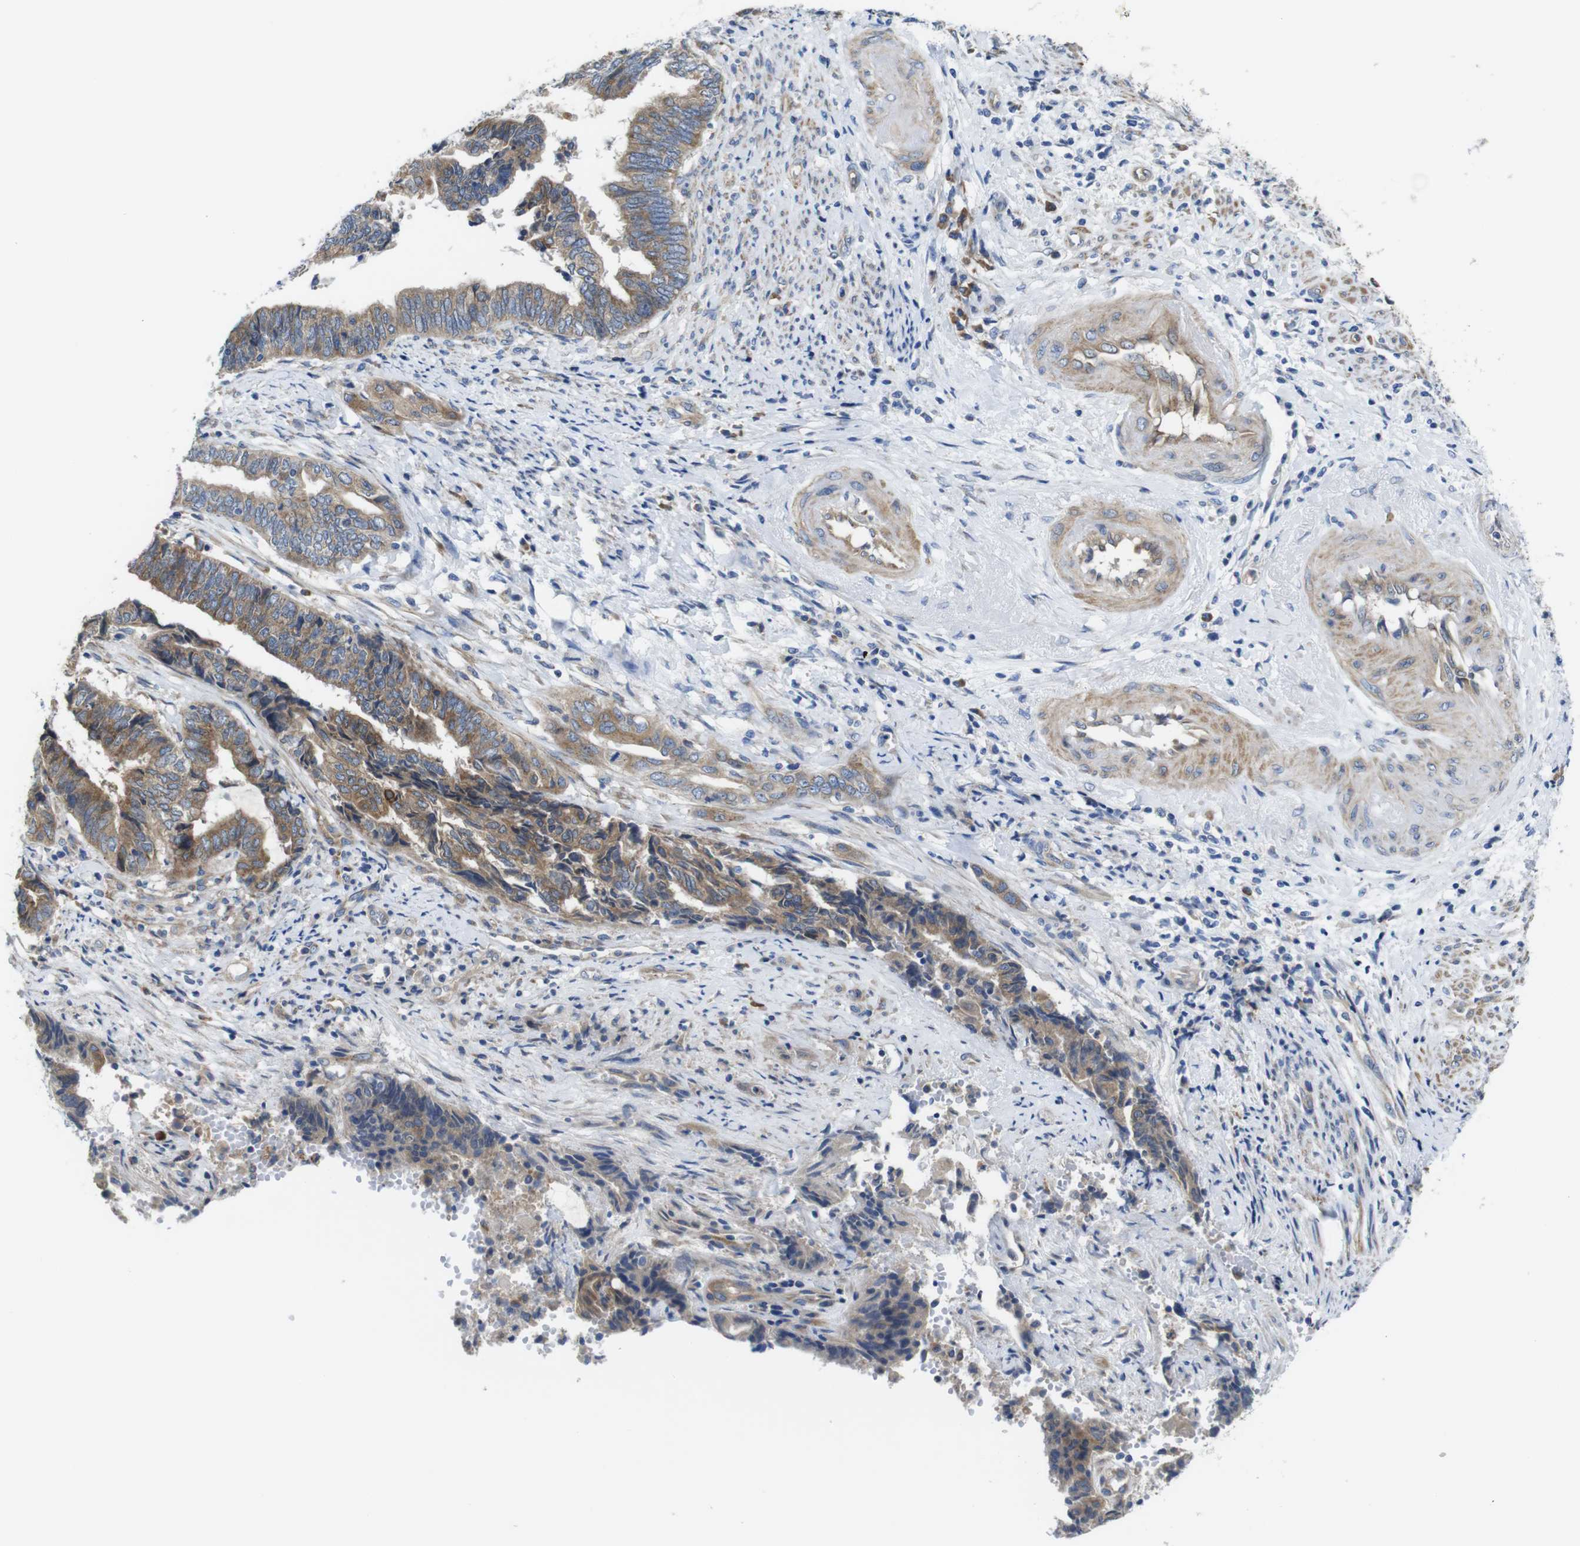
{"staining": {"intensity": "moderate", "quantity": ">75%", "location": "cytoplasmic/membranous"}, "tissue": "endometrial cancer", "cell_type": "Tumor cells", "image_type": "cancer", "snomed": [{"axis": "morphology", "description": "Adenocarcinoma, NOS"}, {"axis": "topography", "description": "Uterus"}, {"axis": "topography", "description": "Endometrium"}], "caption": "Endometrial cancer stained for a protein (brown) exhibits moderate cytoplasmic/membranous positive expression in about >75% of tumor cells.", "gene": "DDRGK1", "patient": {"sex": "female", "age": 70}}